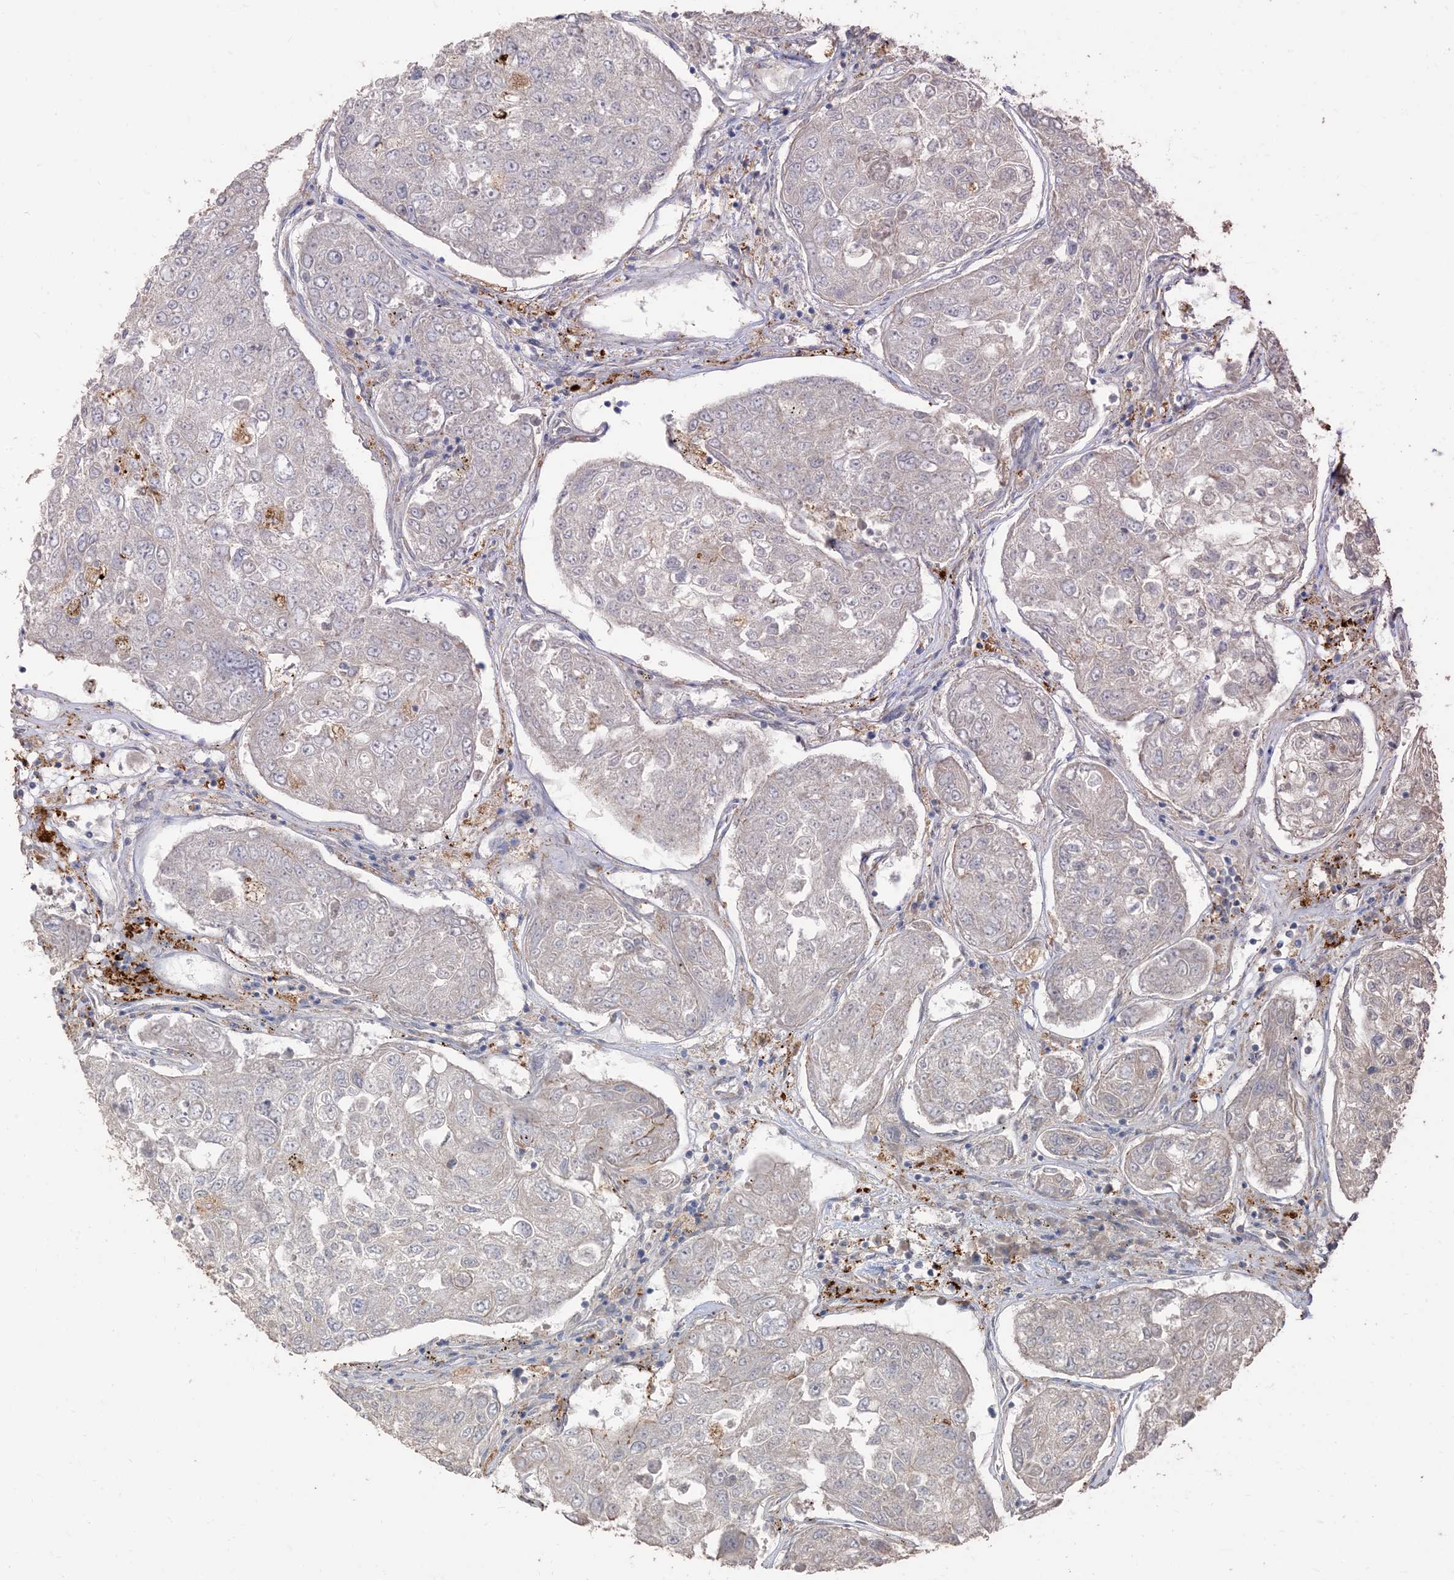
{"staining": {"intensity": "negative", "quantity": "none", "location": "none"}, "tissue": "urothelial cancer", "cell_type": "Tumor cells", "image_type": "cancer", "snomed": [{"axis": "morphology", "description": "Urothelial carcinoma, High grade"}, {"axis": "topography", "description": "Lymph node"}, {"axis": "topography", "description": "Urinary bladder"}], "caption": "DAB (3,3'-diaminobenzidine) immunohistochemical staining of human urothelial cancer exhibits no significant staining in tumor cells.", "gene": "RNF175", "patient": {"sex": "male", "age": 51}}